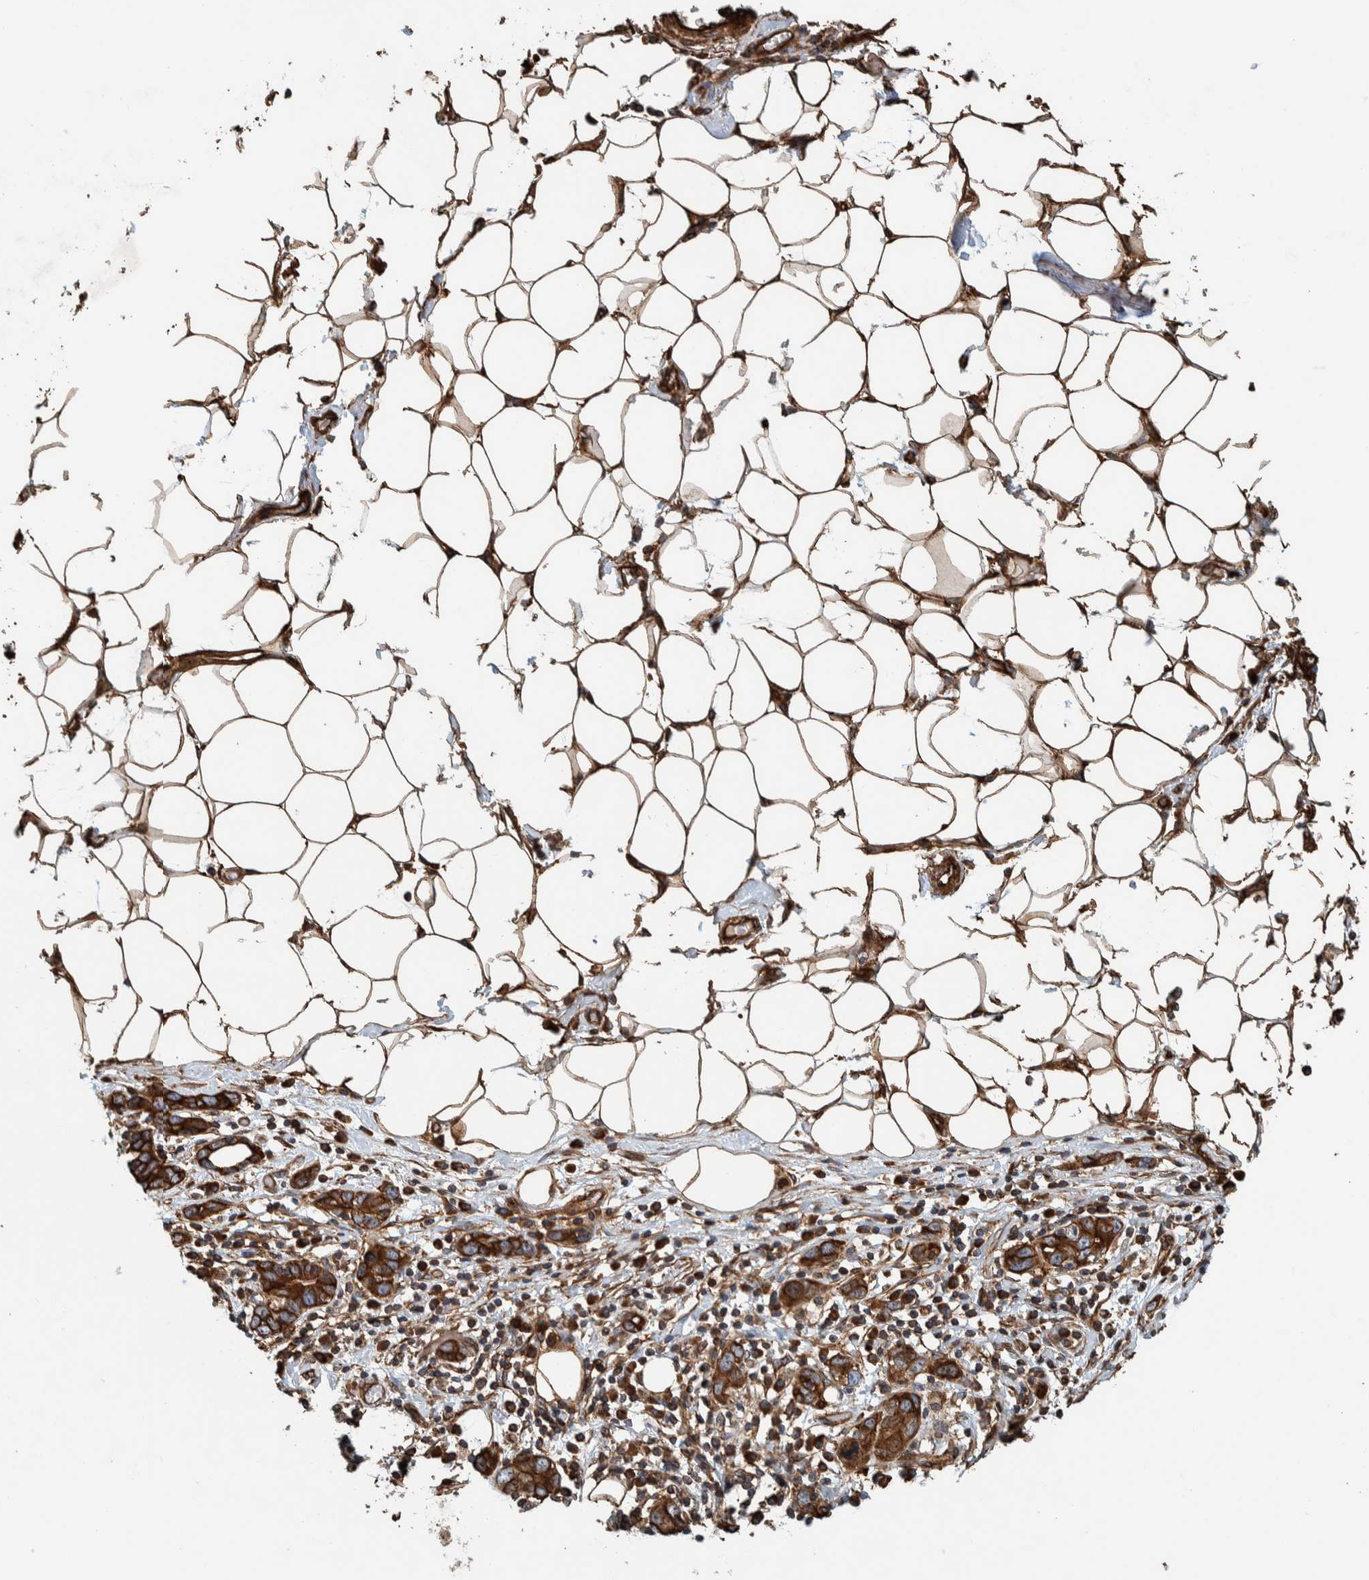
{"staining": {"intensity": "strong", "quantity": ">75%", "location": "cytoplasmic/membranous"}, "tissue": "stomach cancer", "cell_type": "Tumor cells", "image_type": "cancer", "snomed": [{"axis": "morphology", "description": "Adenocarcinoma, NOS"}, {"axis": "topography", "description": "Stomach, lower"}], "caption": "This is a histology image of IHC staining of stomach adenocarcinoma, which shows strong staining in the cytoplasmic/membranous of tumor cells.", "gene": "PKD1L1", "patient": {"sex": "female", "age": 93}}